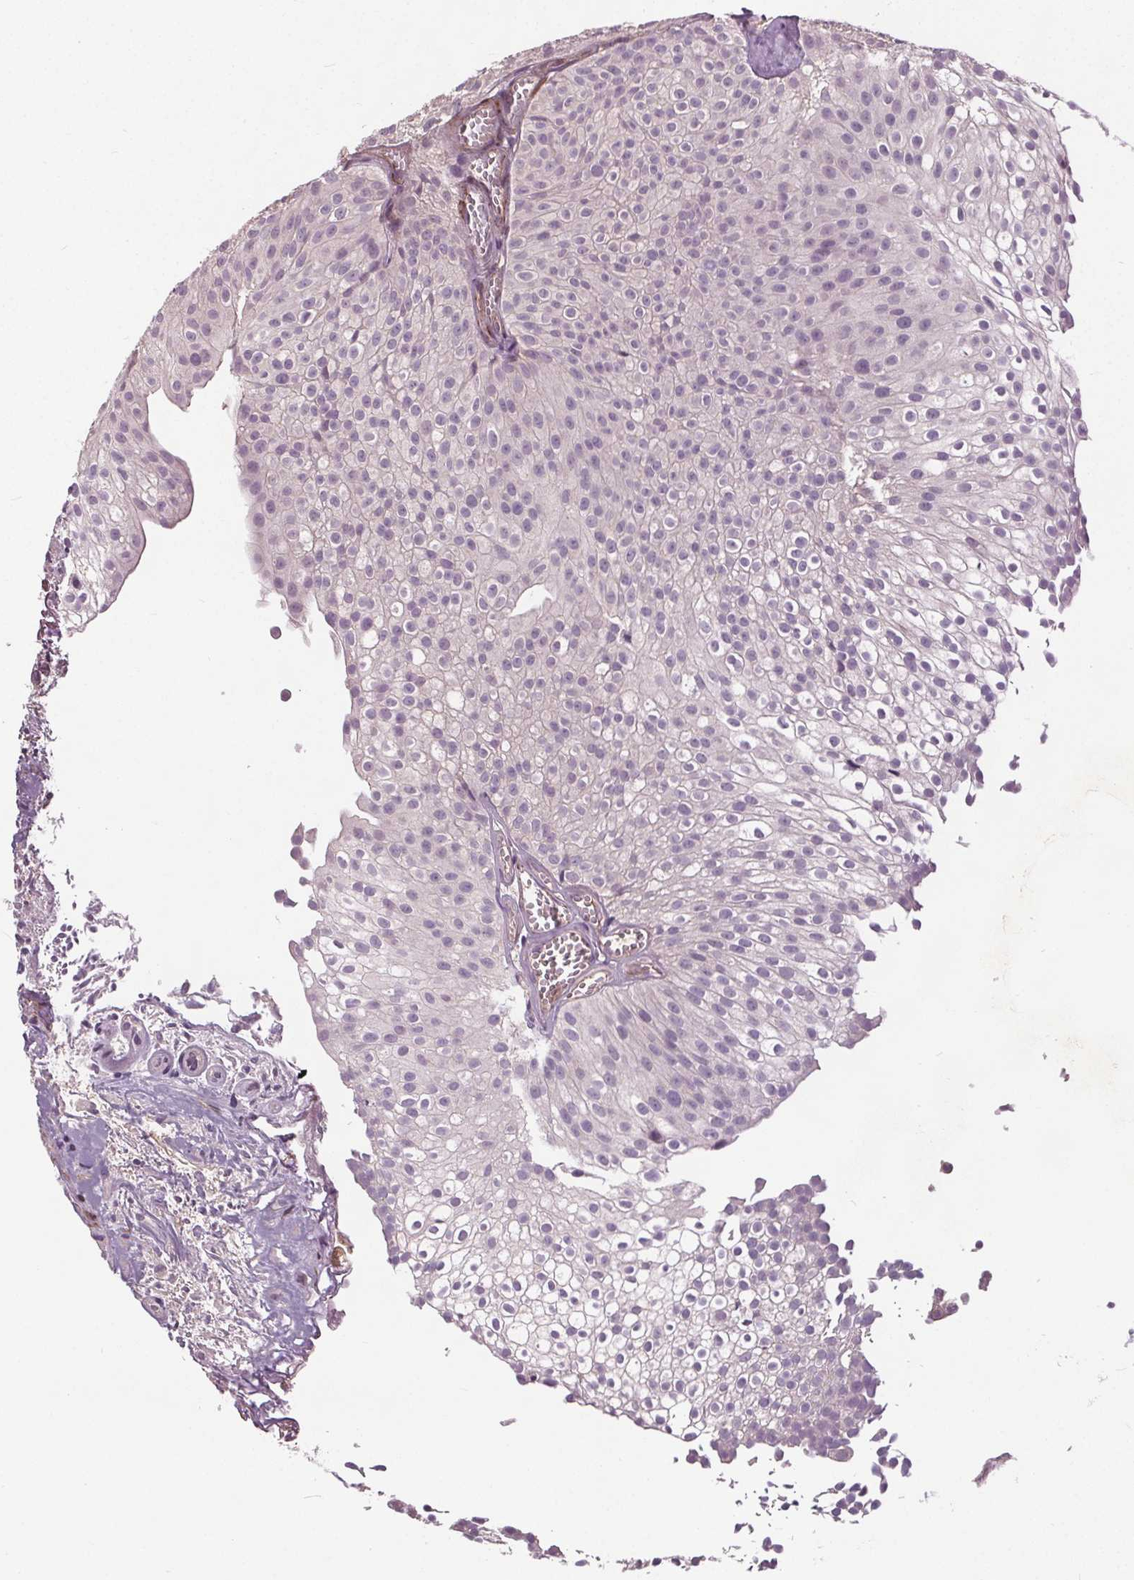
{"staining": {"intensity": "negative", "quantity": "none", "location": "none"}, "tissue": "urothelial cancer", "cell_type": "Tumor cells", "image_type": "cancer", "snomed": [{"axis": "morphology", "description": "Urothelial carcinoma, Low grade"}, {"axis": "topography", "description": "Urinary bladder"}], "caption": "Immunohistochemistry image of neoplastic tissue: urothelial cancer stained with DAB (3,3'-diaminobenzidine) exhibits no significant protein expression in tumor cells. (DAB IHC with hematoxylin counter stain).", "gene": "PDGFD", "patient": {"sex": "male", "age": 70}}